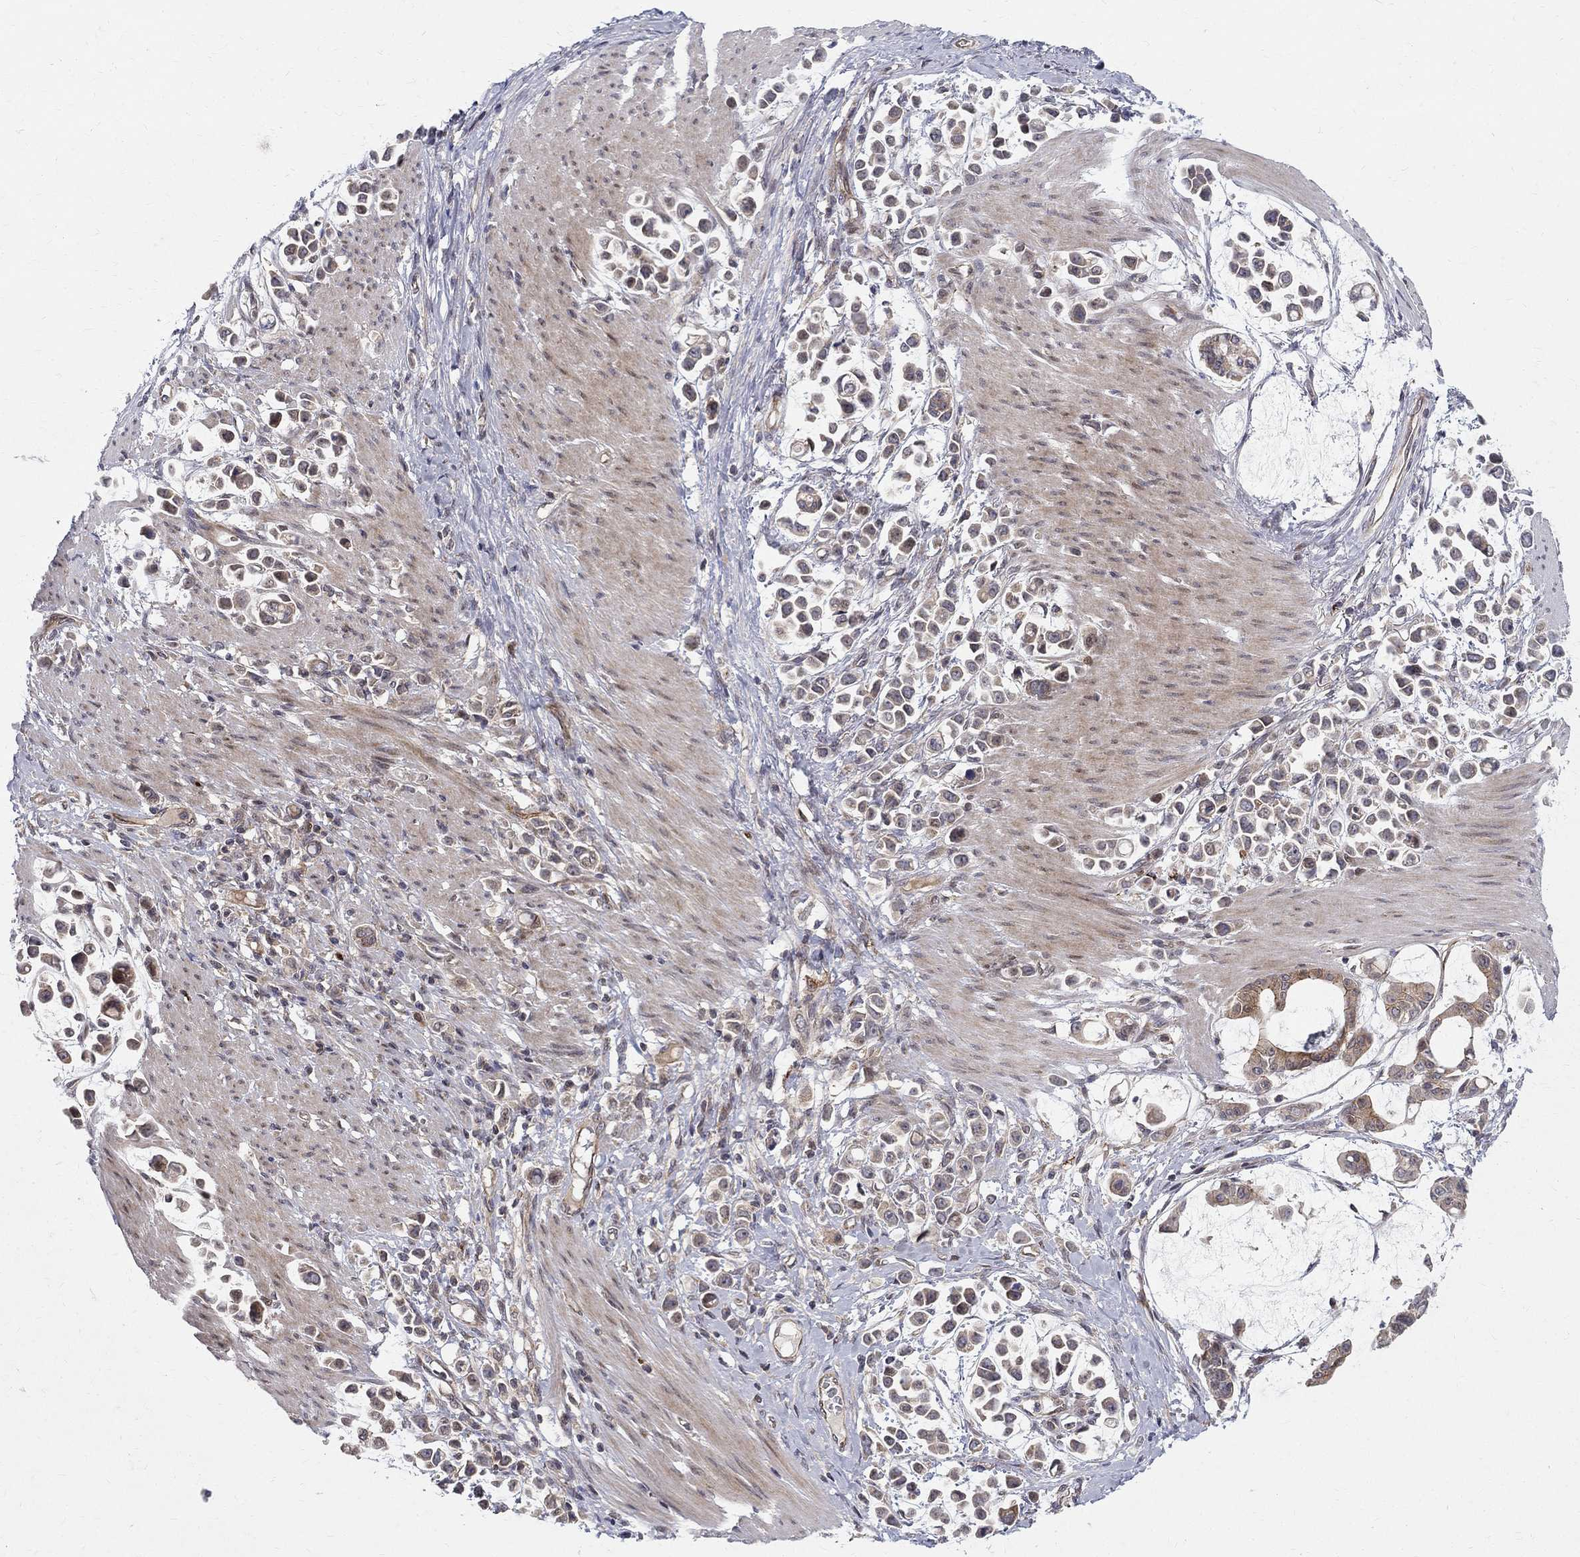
{"staining": {"intensity": "moderate", "quantity": "<25%", "location": "cytoplasmic/membranous"}, "tissue": "stomach cancer", "cell_type": "Tumor cells", "image_type": "cancer", "snomed": [{"axis": "morphology", "description": "Adenocarcinoma, NOS"}, {"axis": "topography", "description": "Stomach"}], "caption": "There is low levels of moderate cytoplasmic/membranous expression in tumor cells of stomach adenocarcinoma, as demonstrated by immunohistochemical staining (brown color).", "gene": "WDR19", "patient": {"sex": "male", "age": 82}}